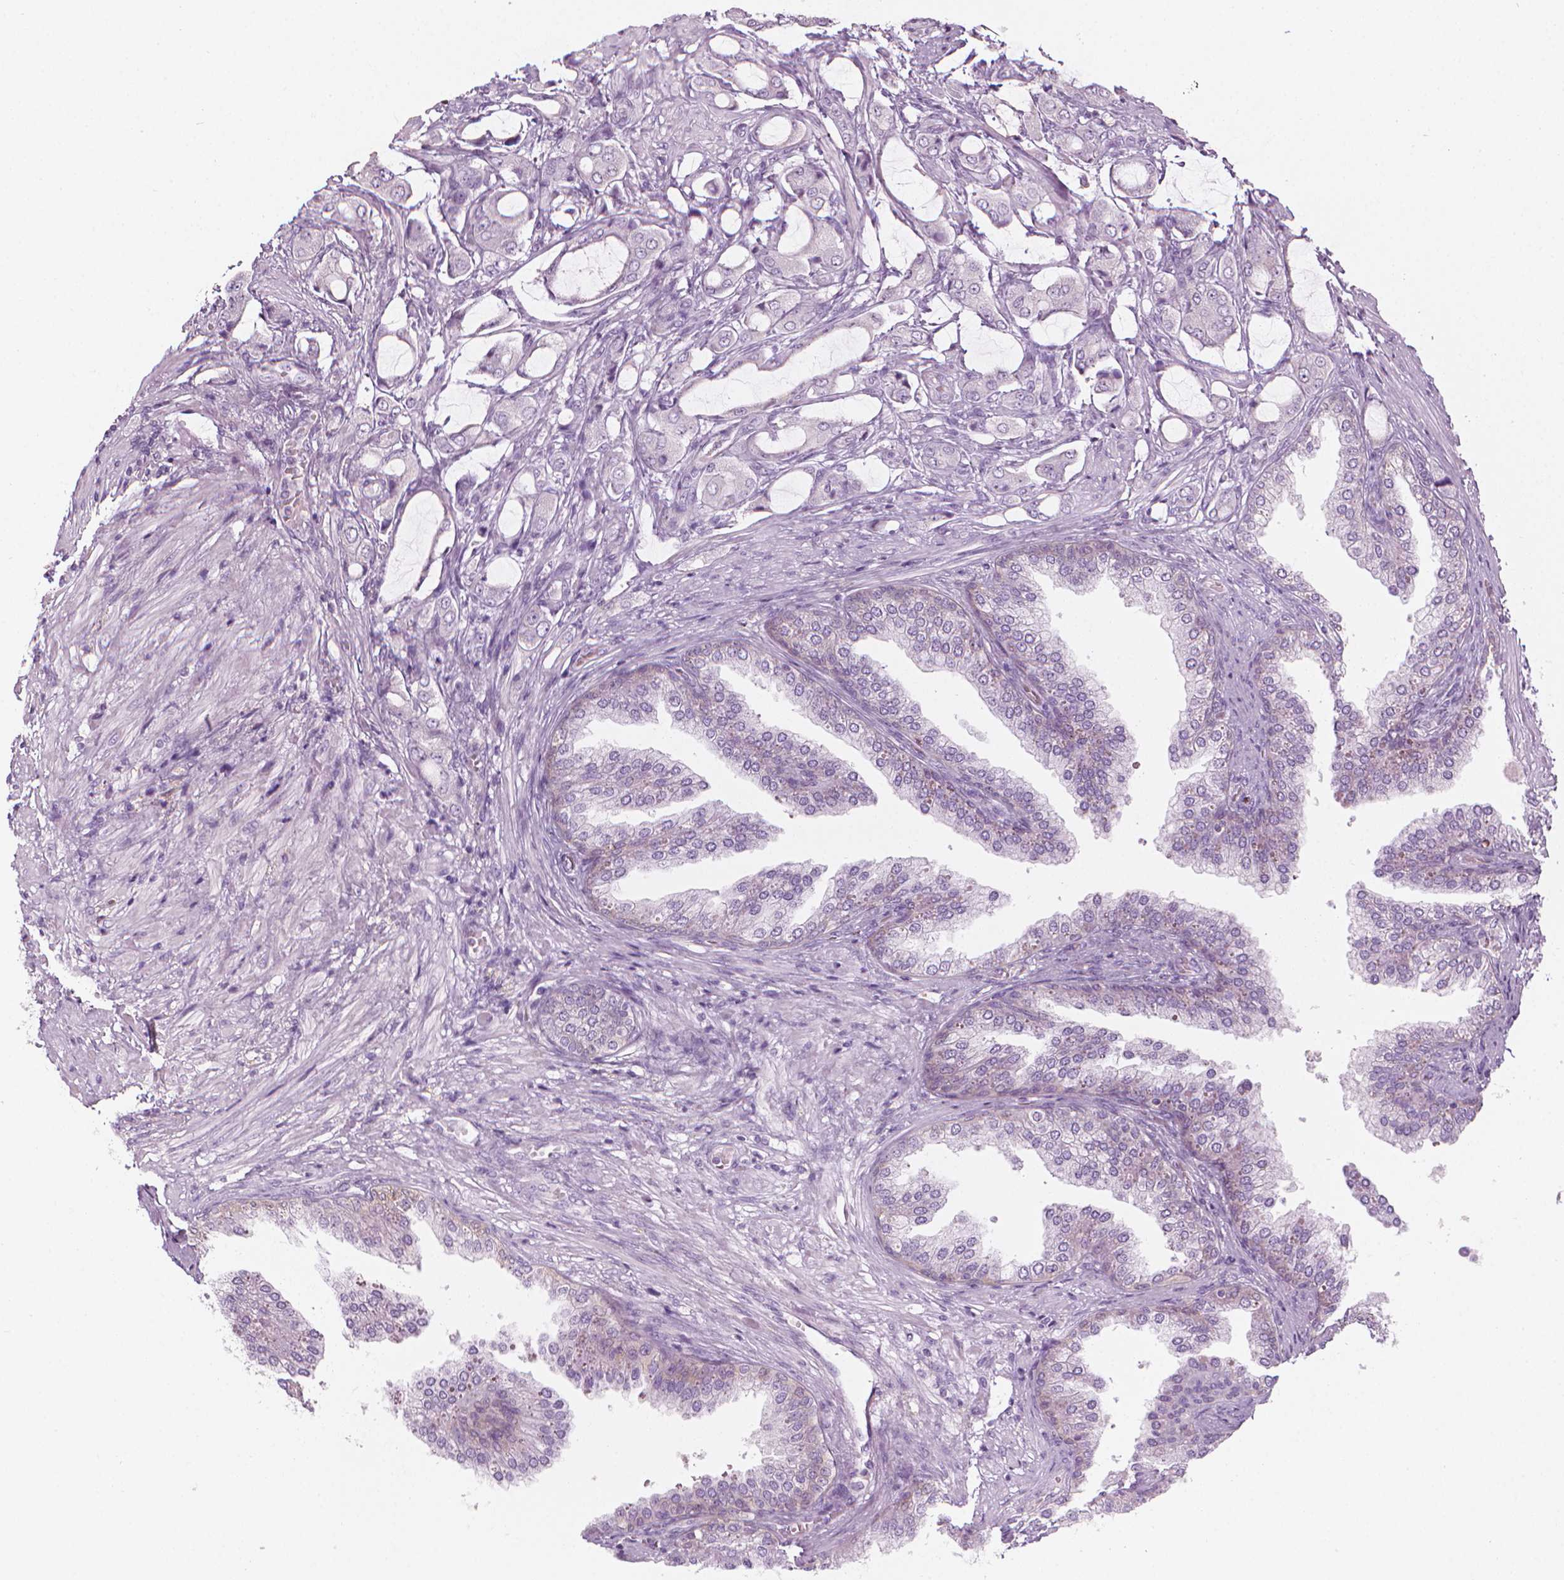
{"staining": {"intensity": "negative", "quantity": "none", "location": "none"}, "tissue": "prostate cancer", "cell_type": "Tumor cells", "image_type": "cancer", "snomed": [{"axis": "morphology", "description": "Adenocarcinoma, NOS"}, {"axis": "topography", "description": "Prostate"}], "caption": "This is an immunohistochemistry (IHC) micrograph of prostate cancer. There is no staining in tumor cells.", "gene": "SHMT1", "patient": {"sex": "male", "age": 63}}